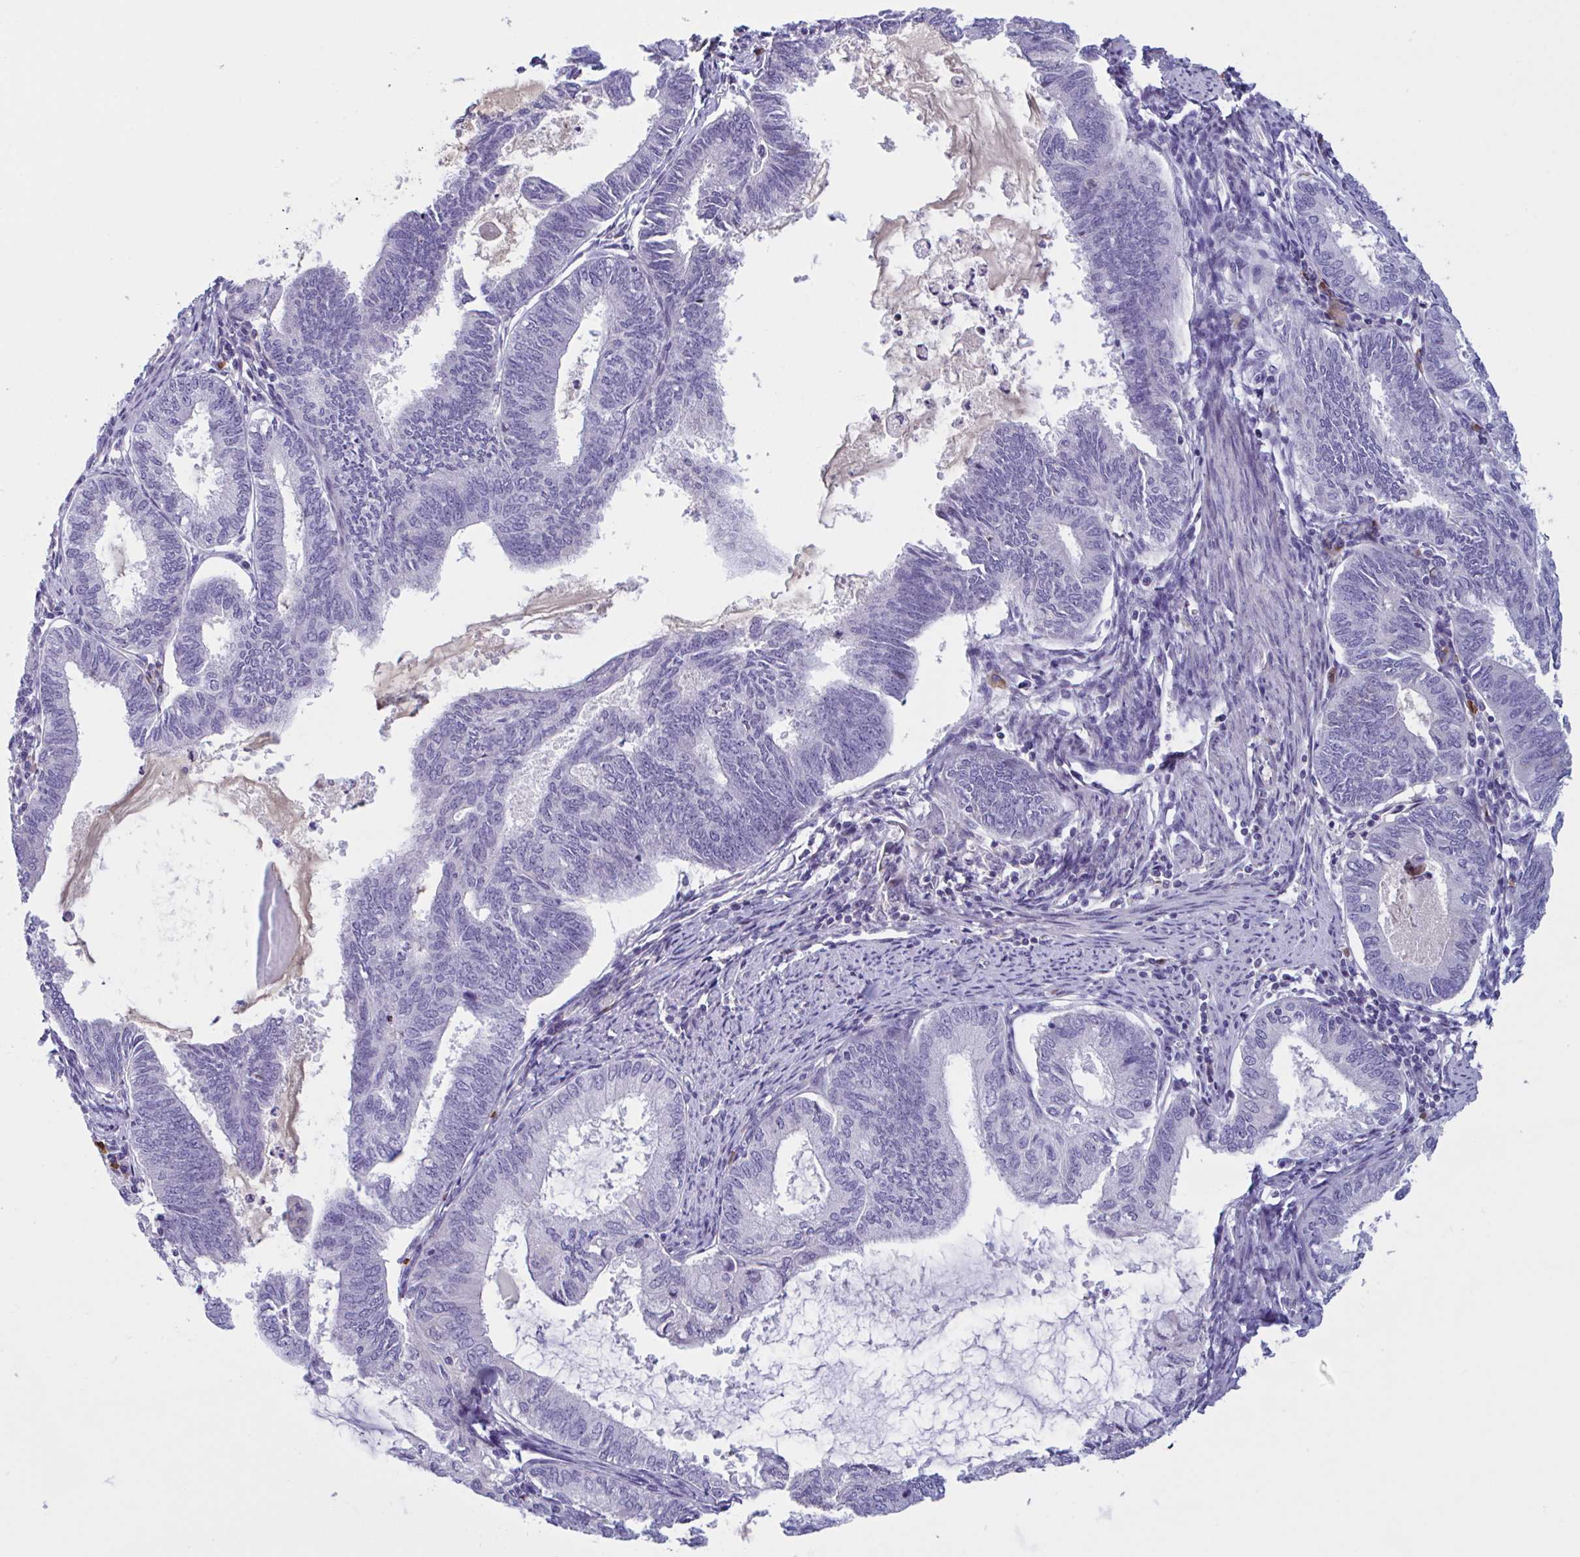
{"staining": {"intensity": "negative", "quantity": "none", "location": "none"}, "tissue": "endometrial cancer", "cell_type": "Tumor cells", "image_type": "cancer", "snomed": [{"axis": "morphology", "description": "Adenocarcinoma, NOS"}, {"axis": "topography", "description": "Endometrium"}], "caption": "This is a micrograph of immunohistochemistry staining of adenocarcinoma (endometrial), which shows no expression in tumor cells.", "gene": "MS4A14", "patient": {"sex": "female", "age": 86}}